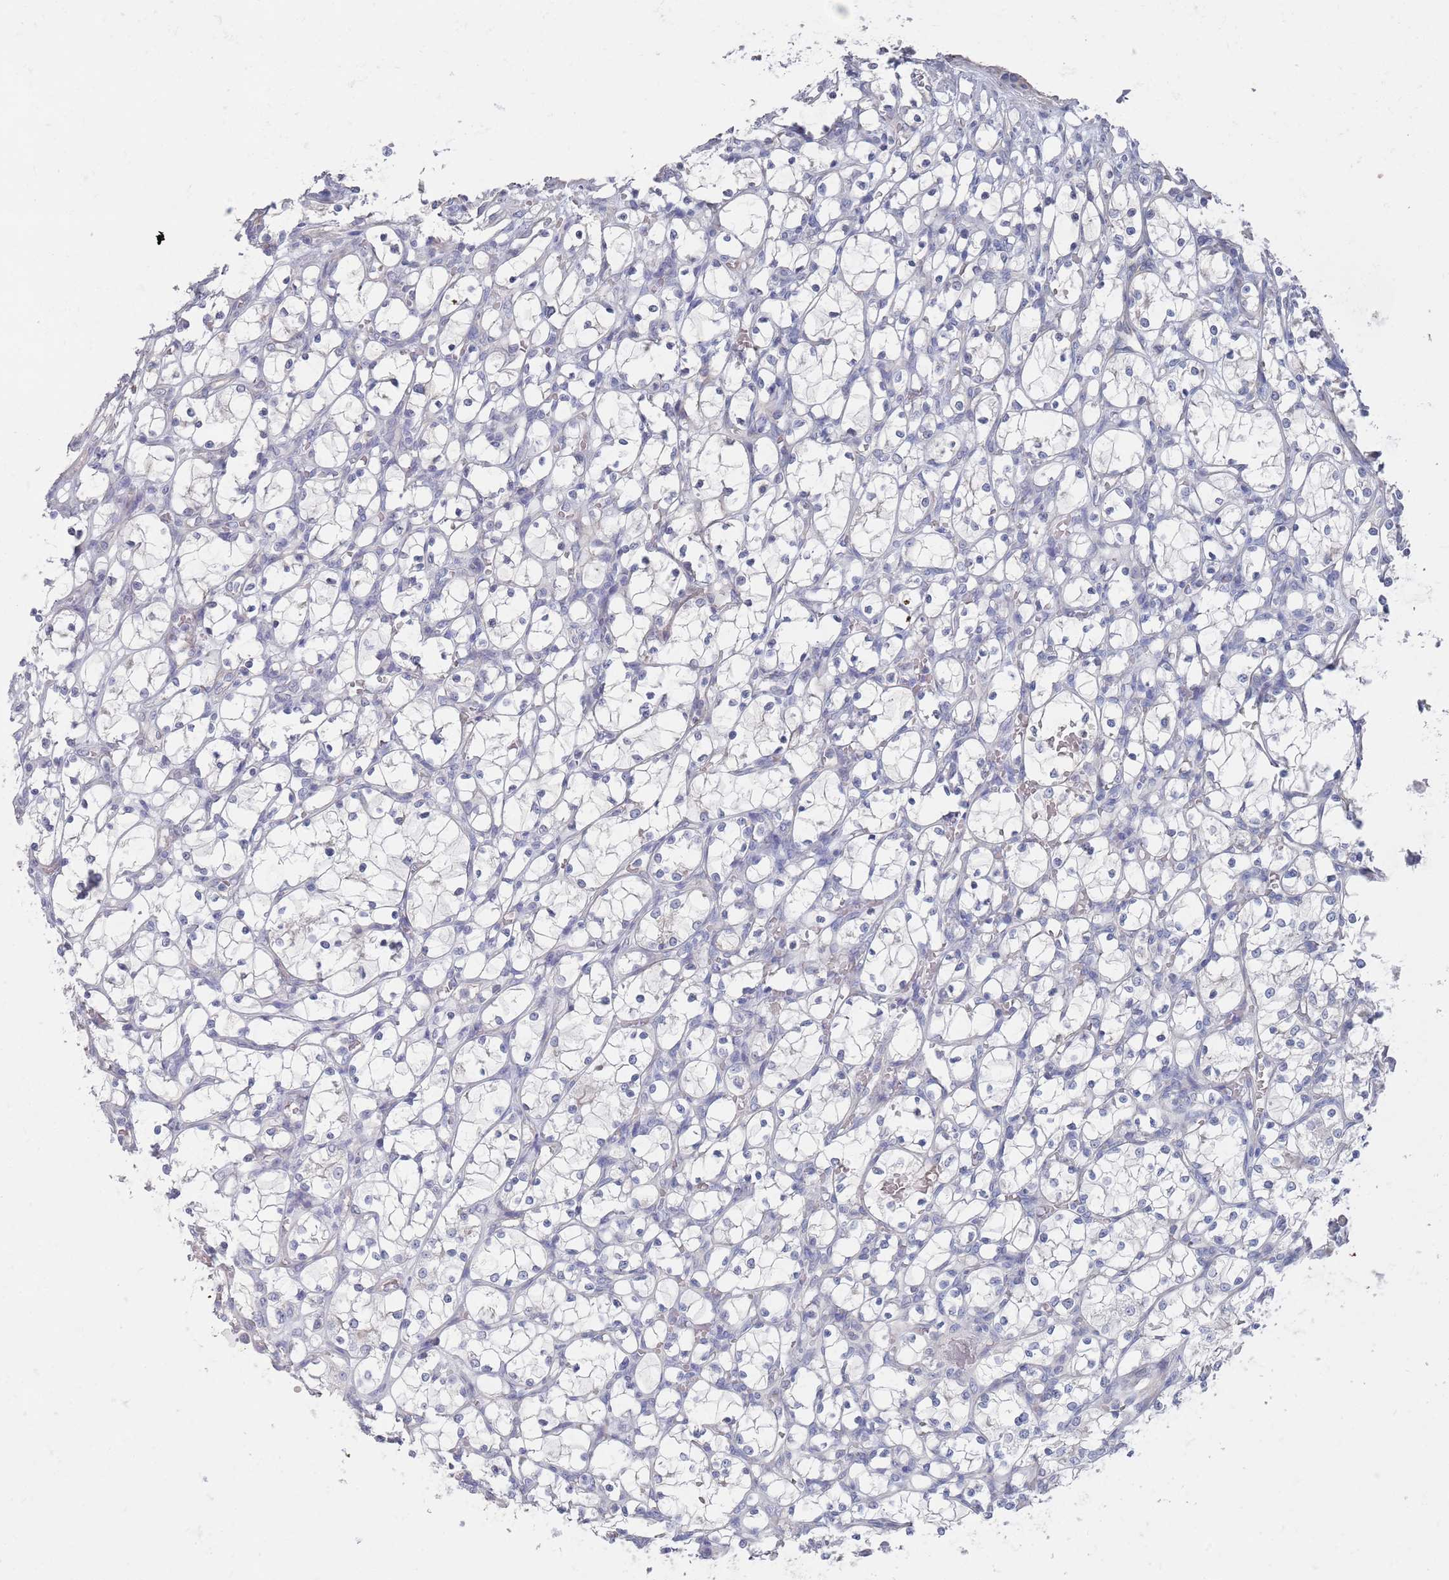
{"staining": {"intensity": "negative", "quantity": "none", "location": "none"}, "tissue": "renal cancer", "cell_type": "Tumor cells", "image_type": "cancer", "snomed": [{"axis": "morphology", "description": "Adenocarcinoma, NOS"}, {"axis": "topography", "description": "Kidney"}], "caption": "This is an IHC histopathology image of renal cancer. There is no staining in tumor cells.", "gene": "TMCO3", "patient": {"sex": "female", "age": 69}}